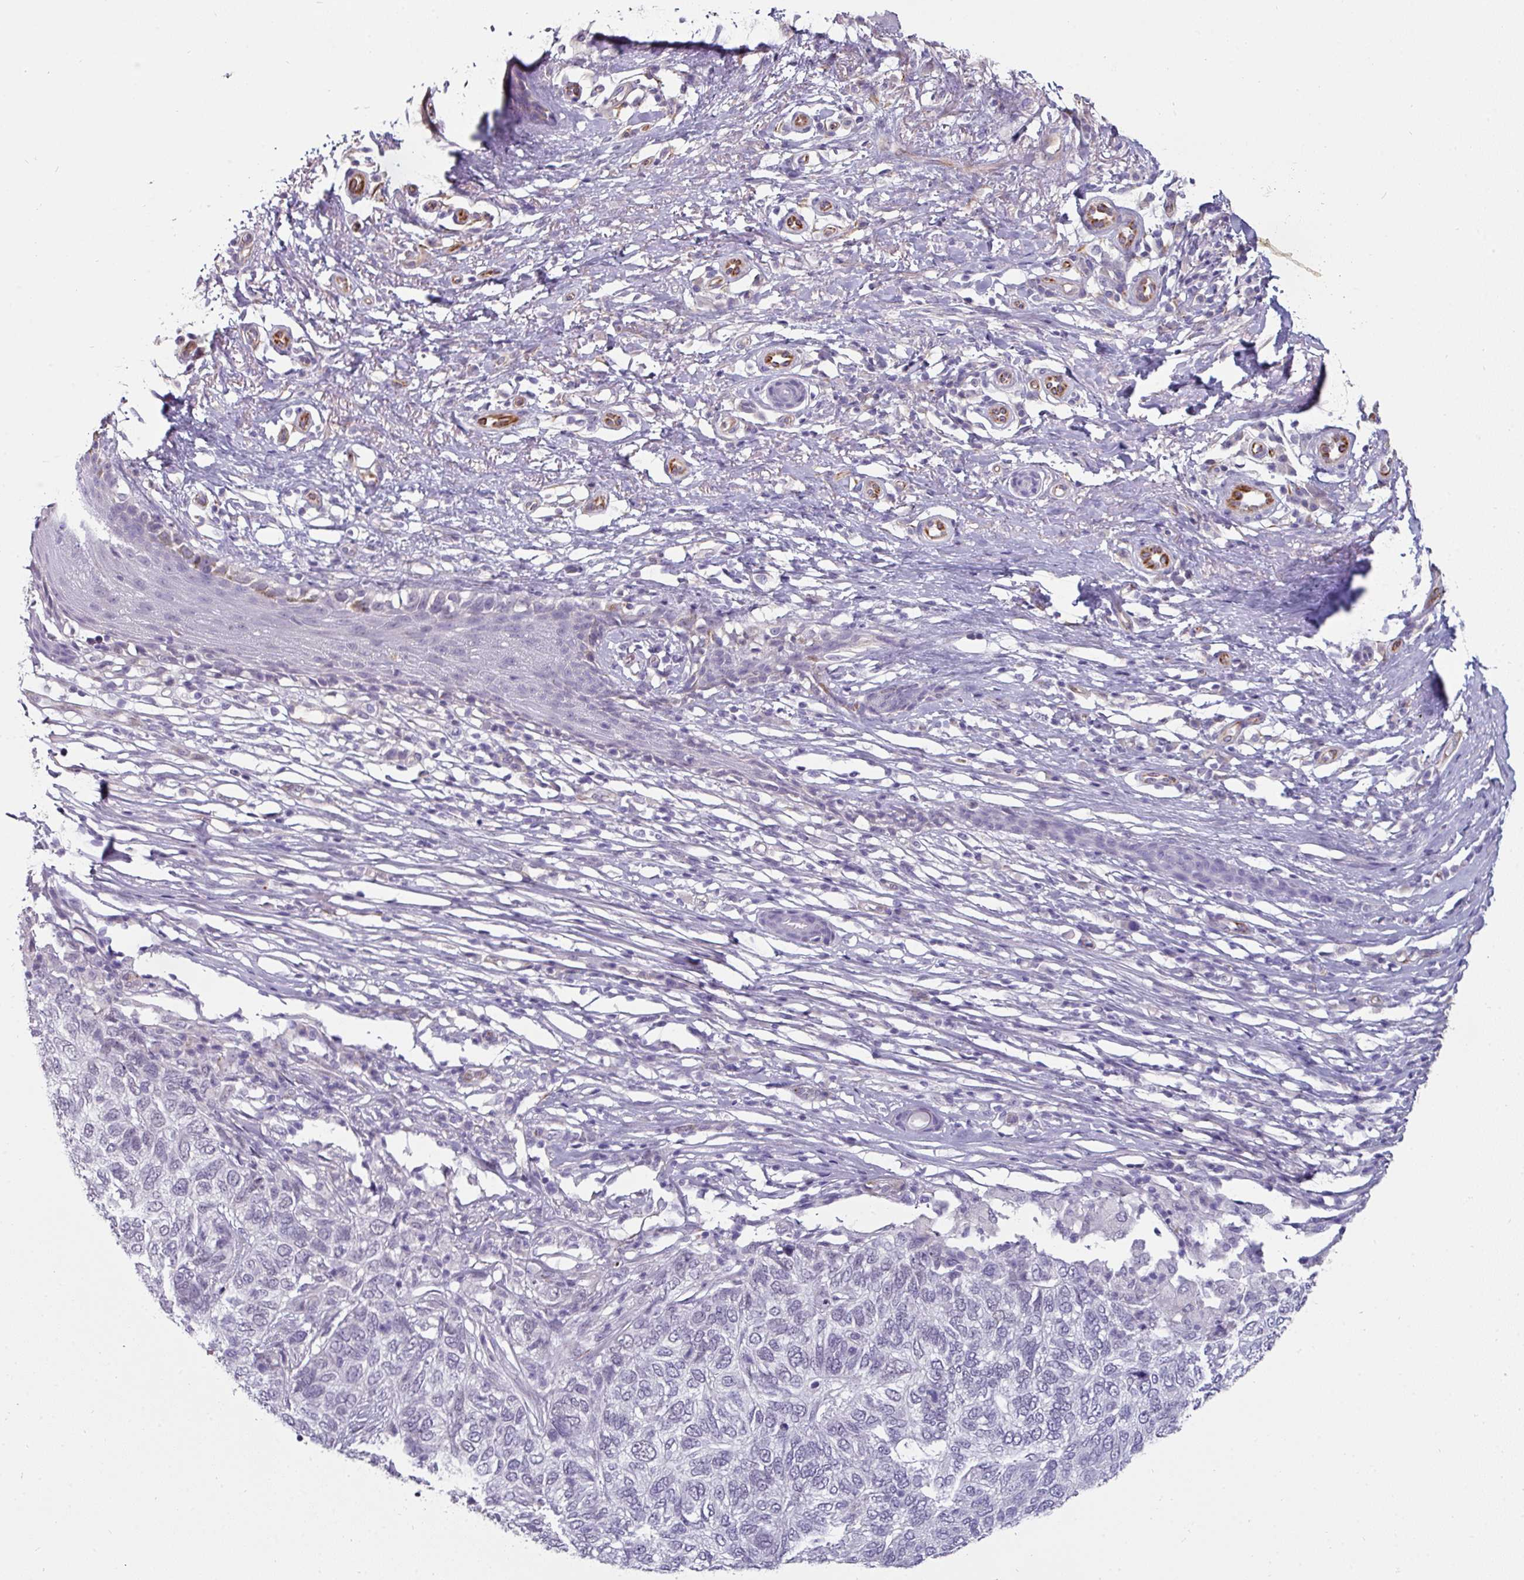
{"staining": {"intensity": "negative", "quantity": "none", "location": "none"}, "tissue": "skin cancer", "cell_type": "Tumor cells", "image_type": "cancer", "snomed": [{"axis": "morphology", "description": "Basal cell carcinoma"}, {"axis": "topography", "description": "Skin"}], "caption": "The micrograph exhibits no staining of tumor cells in basal cell carcinoma (skin).", "gene": "EYA3", "patient": {"sex": "female", "age": 65}}